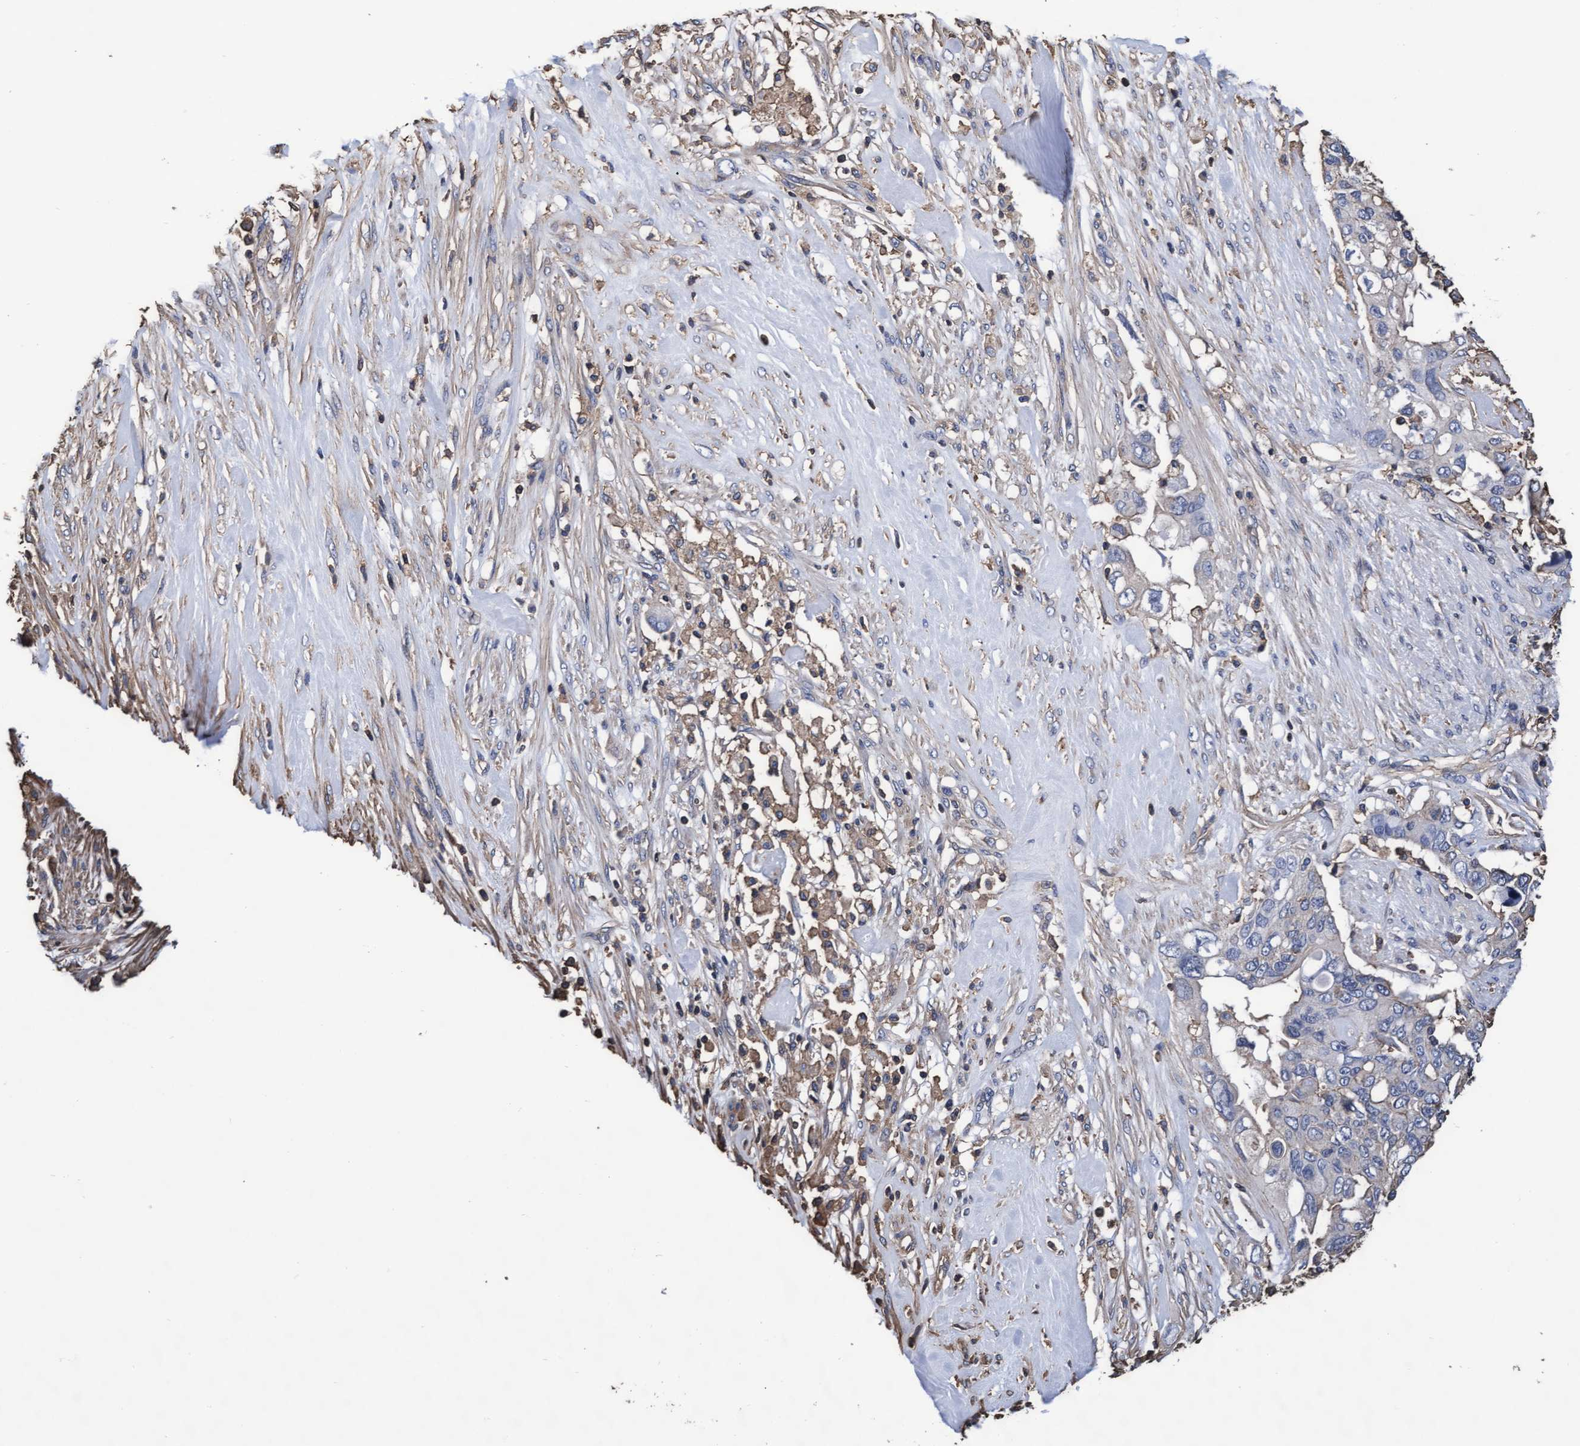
{"staining": {"intensity": "negative", "quantity": "none", "location": "none"}, "tissue": "pancreatic cancer", "cell_type": "Tumor cells", "image_type": "cancer", "snomed": [{"axis": "morphology", "description": "Adenocarcinoma, NOS"}, {"axis": "topography", "description": "Pancreas"}], "caption": "Immunohistochemistry (IHC) histopathology image of neoplastic tissue: pancreatic cancer stained with DAB (3,3'-diaminobenzidine) displays no significant protein positivity in tumor cells. The staining is performed using DAB (3,3'-diaminobenzidine) brown chromogen with nuclei counter-stained in using hematoxylin.", "gene": "GRHPR", "patient": {"sex": "female", "age": 56}}